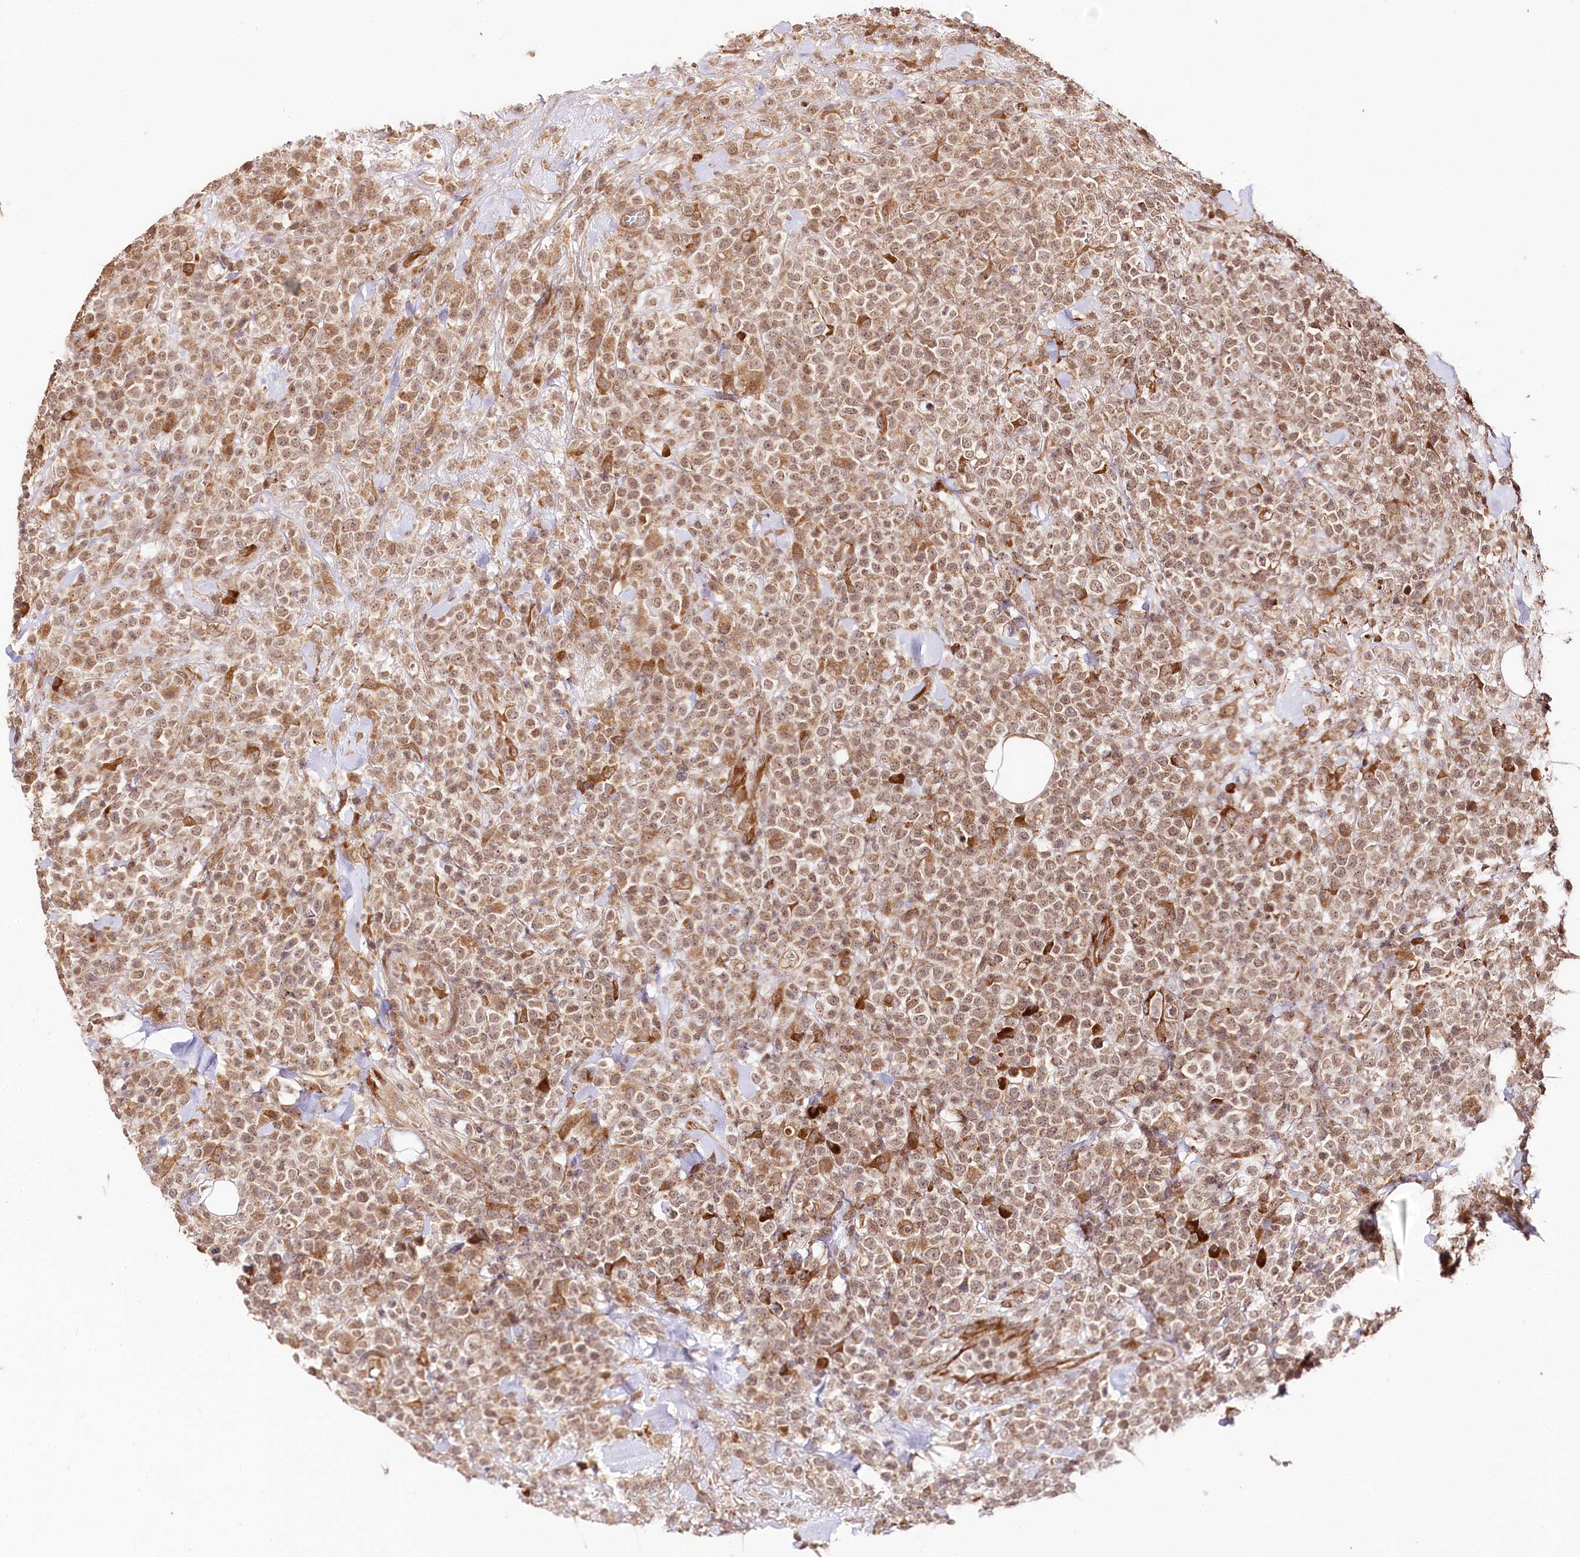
{"staining": {"intensity": "moderate", "quantity": ">75%", "location": "nuclear"}, "tissue": "lymphoma", "cell_type": "Tumor cells", "image_type": "cancer", "snomed": [{"axis": "morphology", "description": "Malignant lymphoma, non-Hodgkin's type, High grade"}, {"axis": "topography", "description": "Colon"}], "caption": "Immunohistochemical staining of human lymphoma exhibits moderate nuclear protein staining in approximately >75% of tumor cells.", "gene": "ENSG00000144785", "patient": {"sex": "female", "age": 53}}